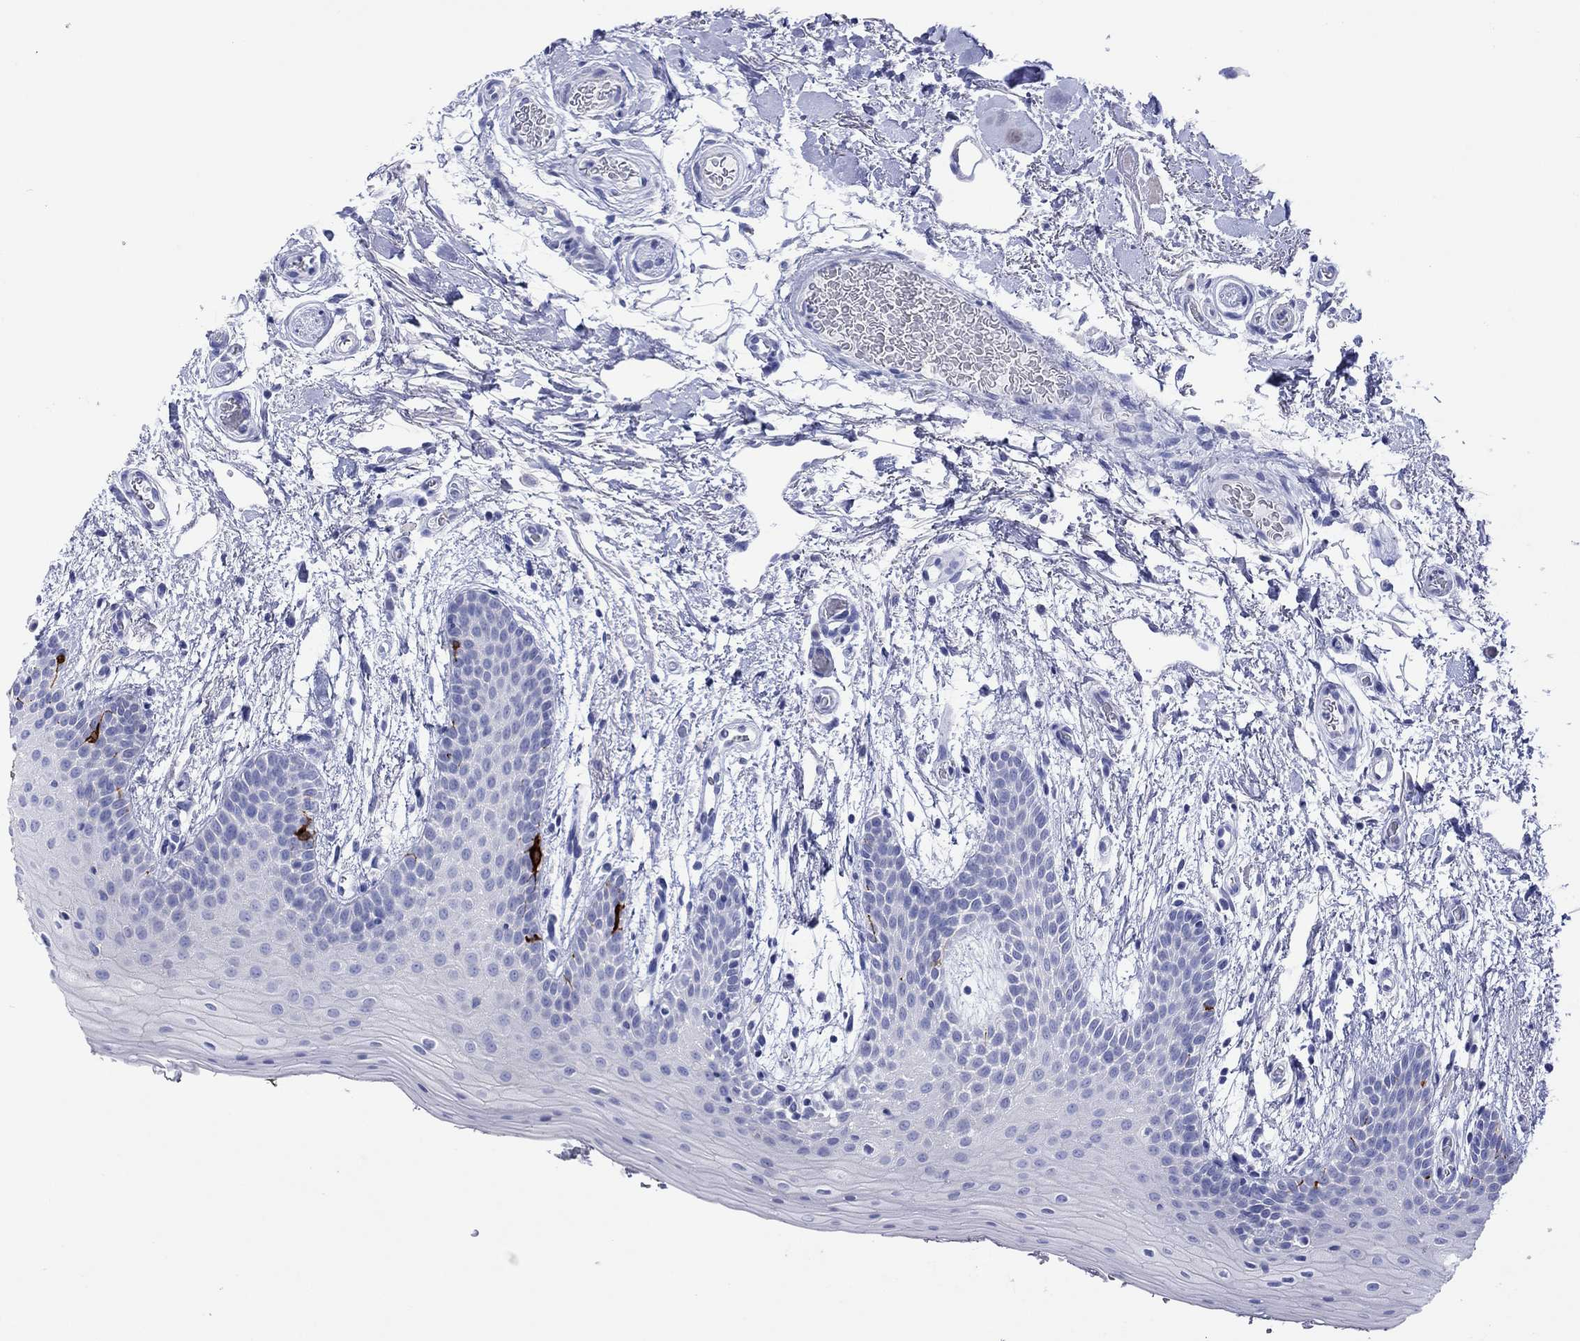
{"staining": {"intensity": "strong", "quantity": "<25%", "location": "cytoplasmic/membranous"}, "tissue": "oral mucosa", "cell_type": "Squamous epithelial cells", "image_type": "normal", "snomed": [{"axis": "morphology", "description": "Normal tissue, NOS"}, {"axis": "topography", "description": "Oral tissue"}, {"axis": "topography", "description": "Tounge, NOS"}], "caption": "DAB immunohistochemical staining of unremarkable human oral mucosa shows strong cytoplasmic/membranous protein staining in about <25% of squamous epithelial cells.", "gene": "MLANA", "patient": {"sex": "female", "age": 86}}